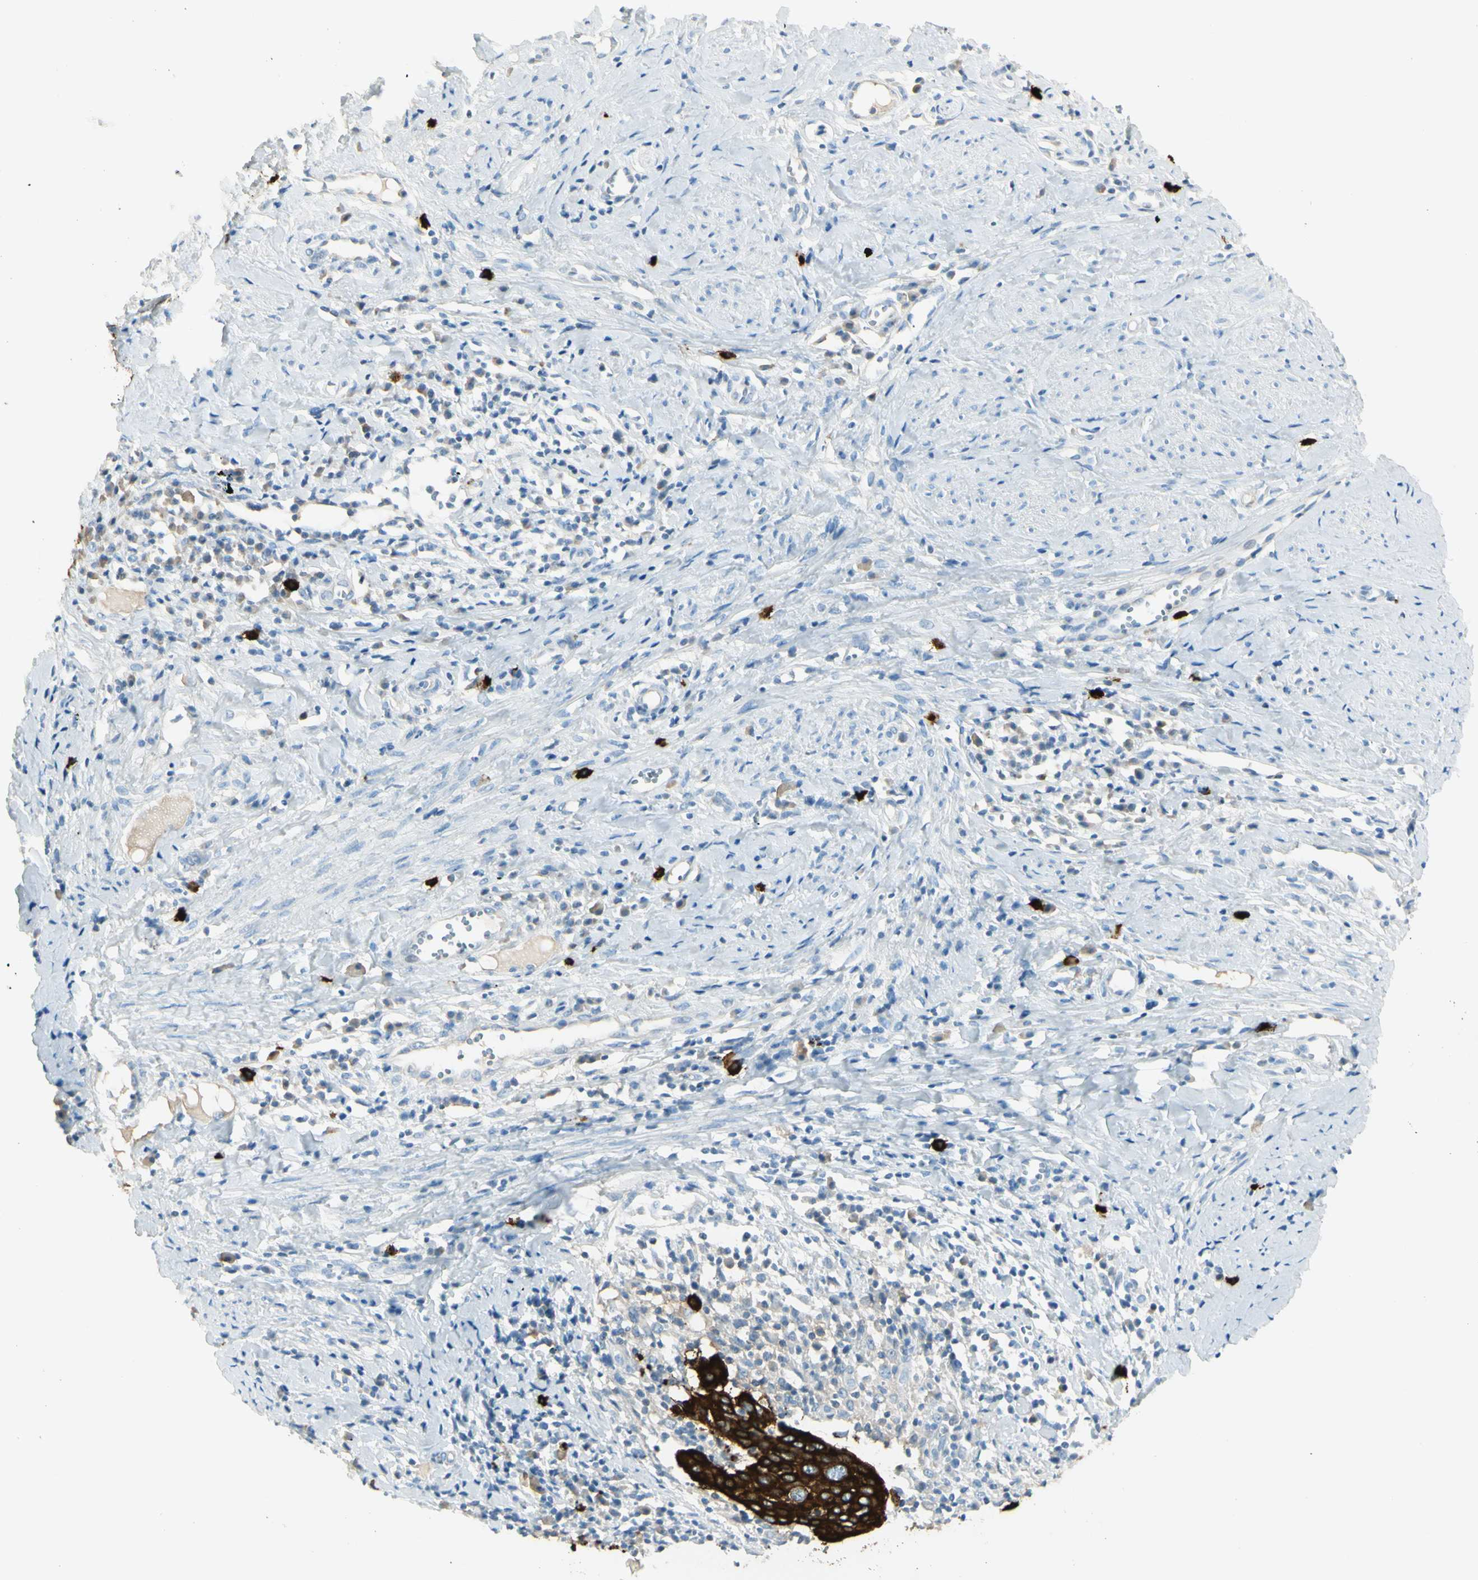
{"staining": {"intensity": "strong", "quantity": ">75%", "location": "cytoplasmic/membranous"}, "tissue": "cervical cancer", "cell_type": "Tumor cells", "image_type": "cancer", "snomed": [{"axis": "morphology", "description": "Squamous cell carcinoma, NOS"}, {"axis": "topography", "description": "Cervix"}], "caption": "IHC (DAB (3,3'-diaminobenzidine)) staining of squamous cell carcinoma (cervical) demonstrates strong cytoplasmic/membranous protein staining in about >75% of tumor cells. The protein is shown in brown color, while the nuclei are stained blue.", "gene": "DLG4", "patient": {"sex": "female", "age": 40}}